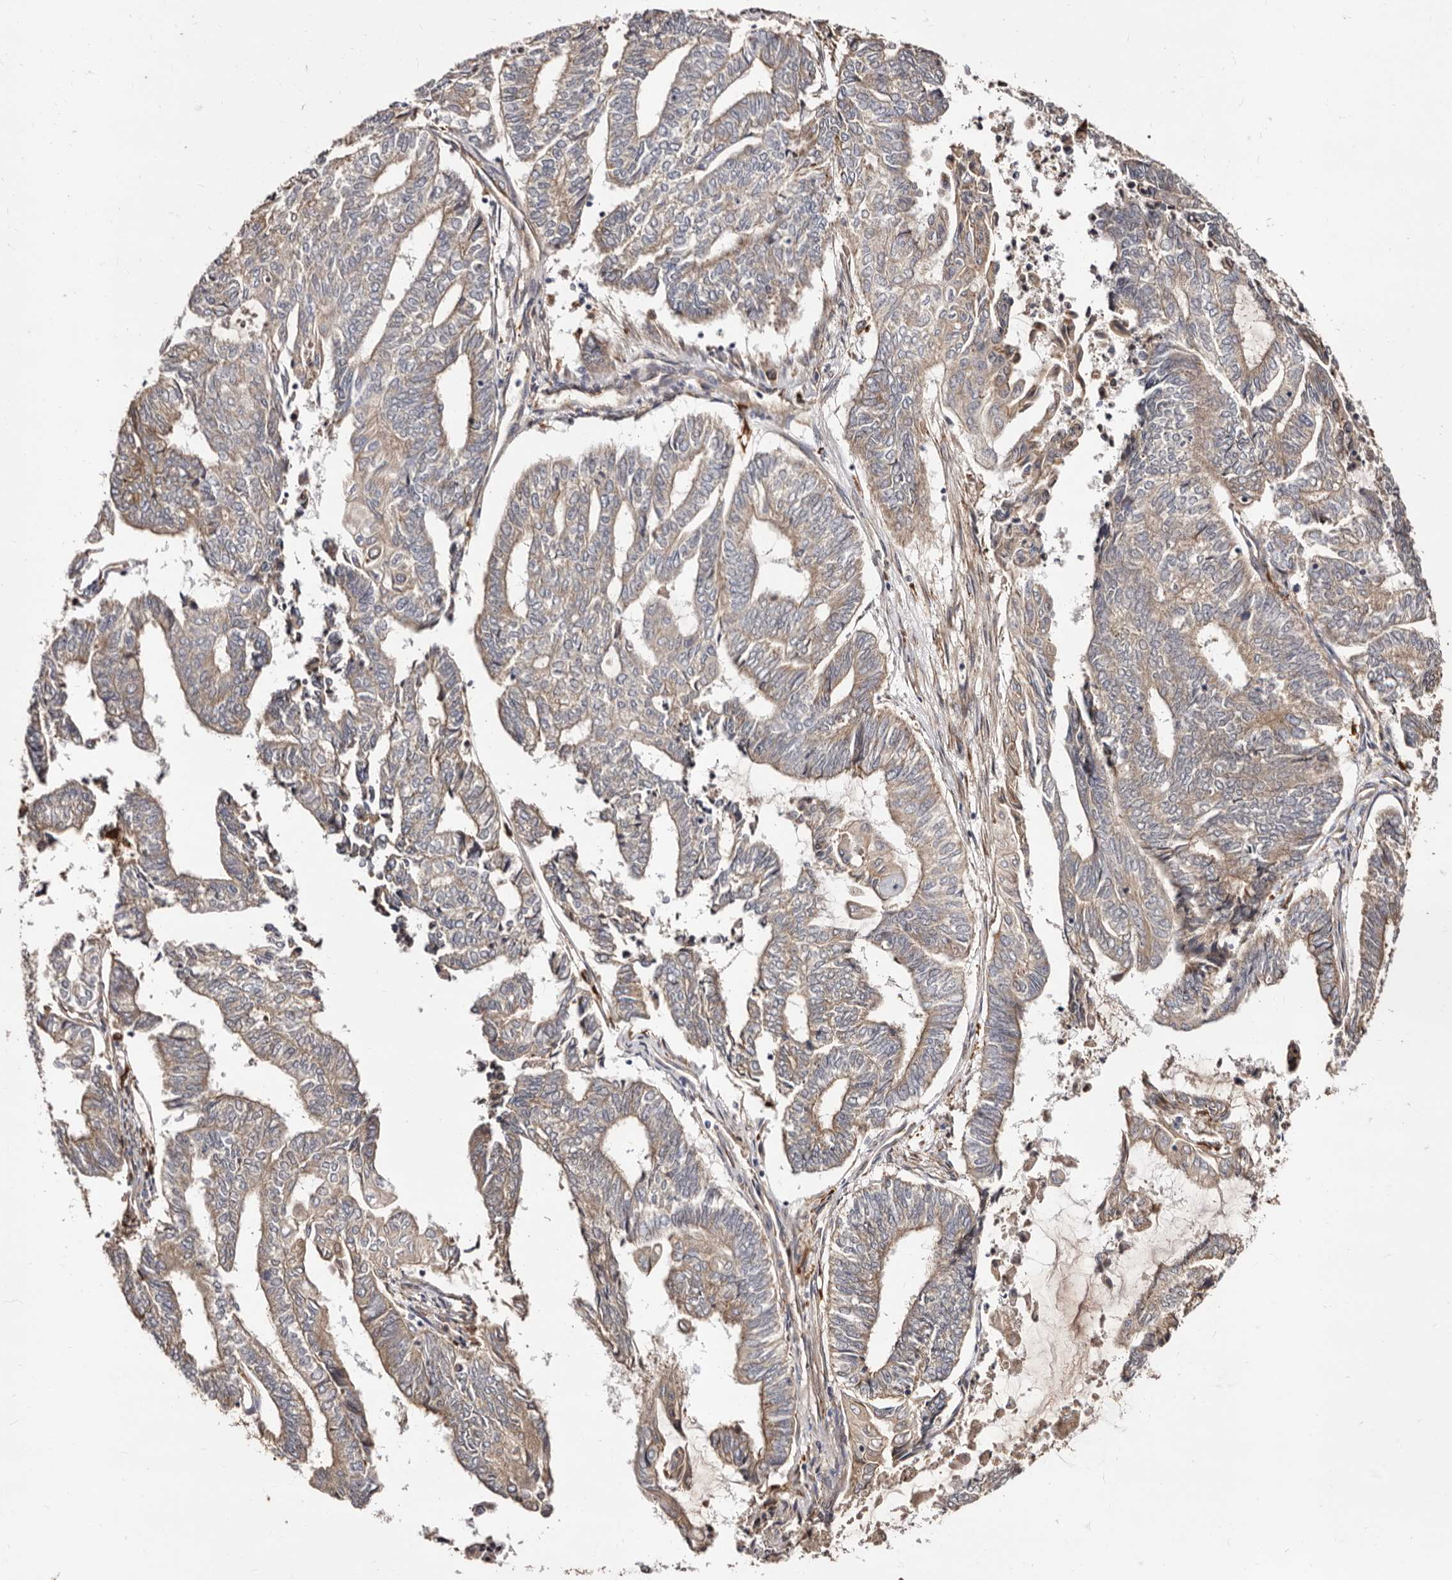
{"staining": {"intensity": "weak", "quantity": "25%-75%", "location": "cytoplasmic/membranous"}, "tissue": "endometrial cancer", "cell_type": "Tumor cells", "image_type": "cancer", "snomed": [{"axis": "morphology", "description": "Adenocarcinoma, NOS"}, {"axis": "topography", "description": "Uterus"}, {"axis": "topography", "description": "Endometrium"}], "caption": "A brown stain labels weak cytoplasmic/membranous expression of a protein in endometrial adenocarcinoma tumor cells.", "gene": "LUZP1", "patient": {"sex": "female", "age": 70}}